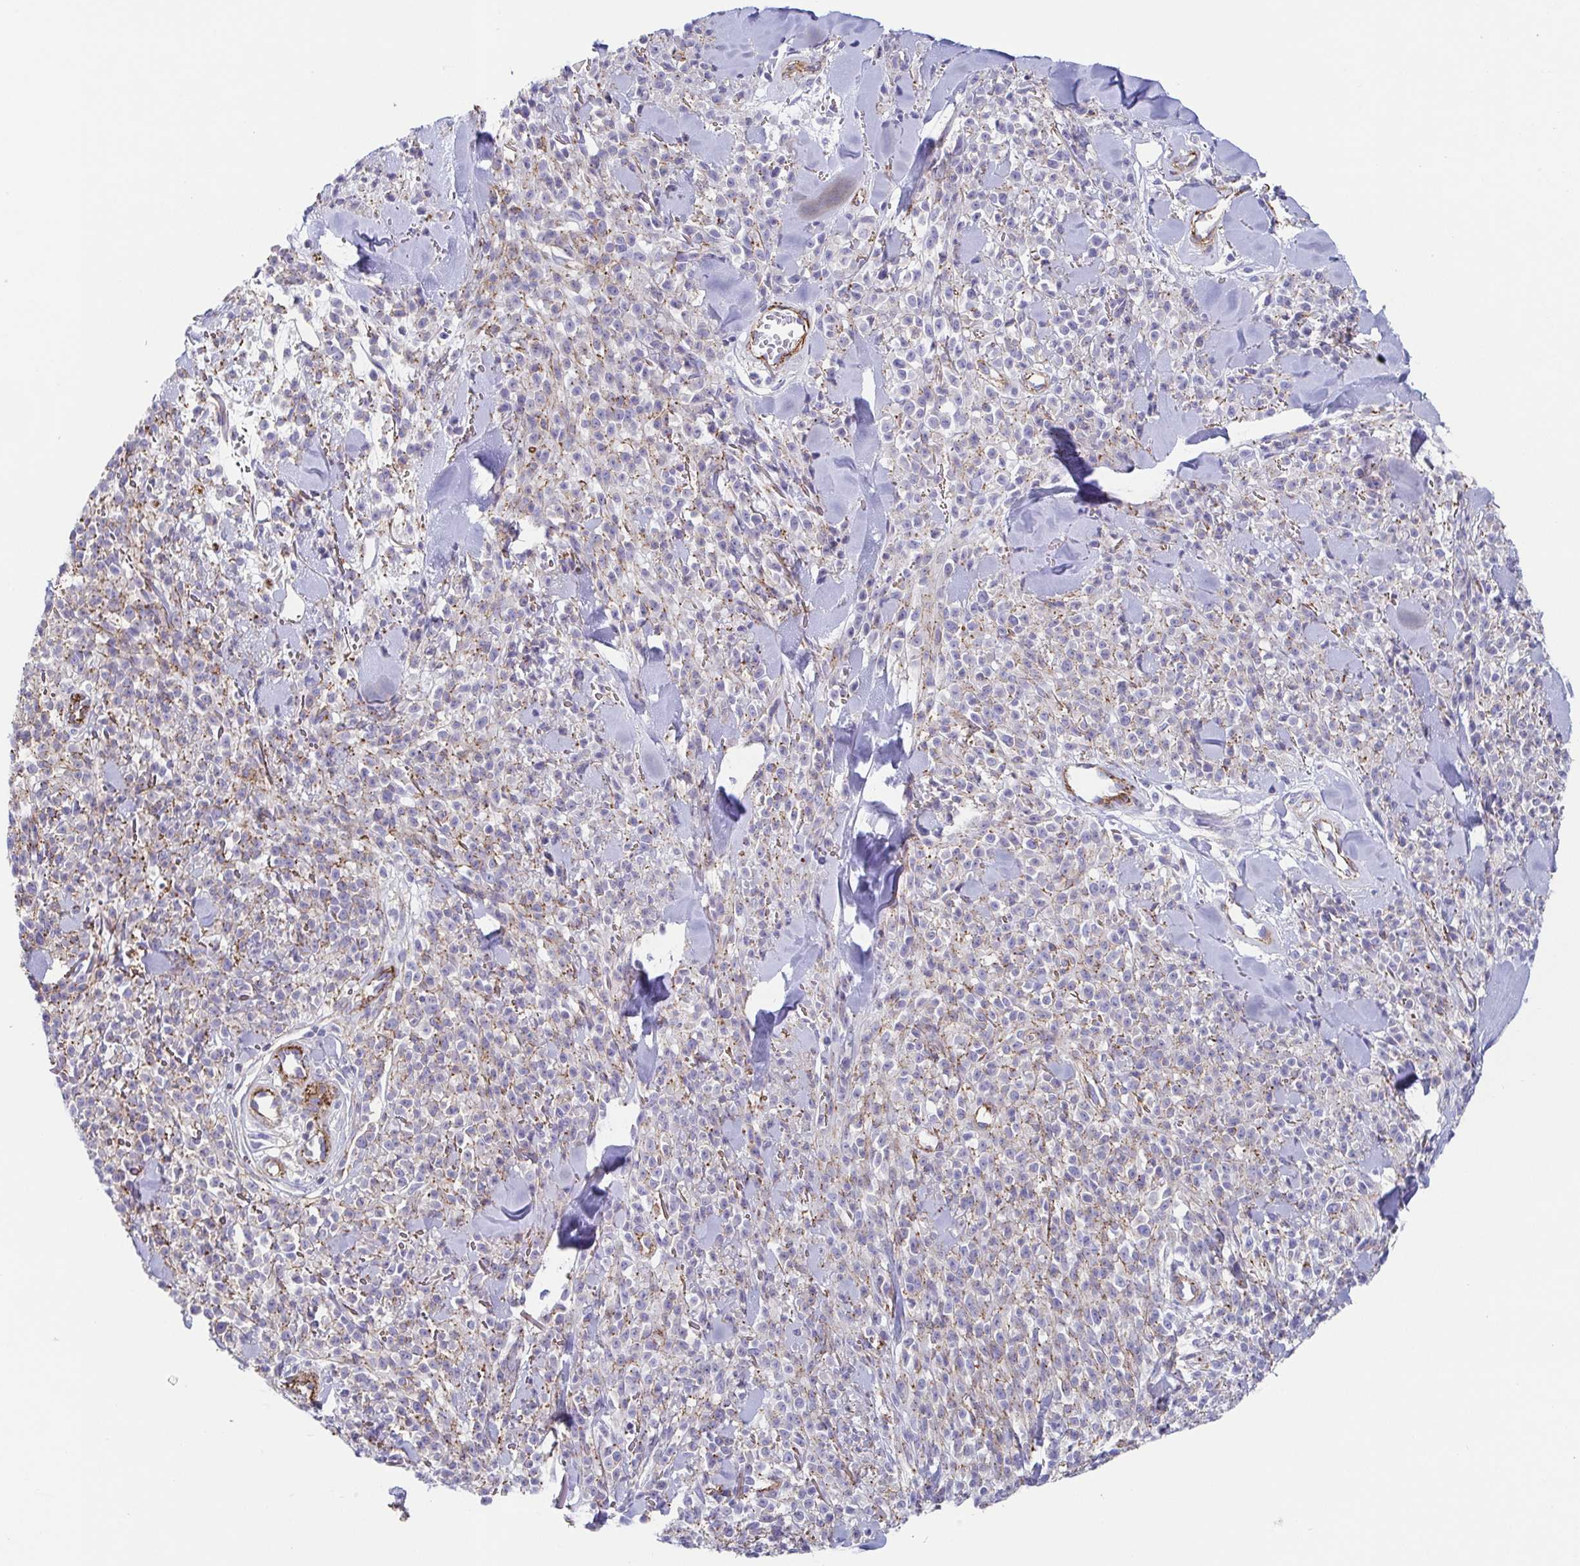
{"staining": {"intensity": "negative", "quantity": "none", "location": "none"}, "tissue": "melanoma", "cell_type": "Tumor cells", "image_type": "cancer", "snomed": [{"axis": "morphology", "description": "Malignant melanoma, NOS"}, {"axis": "topography", "description": "Skin"}, {"axis": "topography", "description": "Skin of trunk"}], "caption": "This is an IHC histopathology image of human melanoma. There is no positivity in tumor cells.", "gene": "TRAM2", "patient": {"sex": "male", "age": 74}}